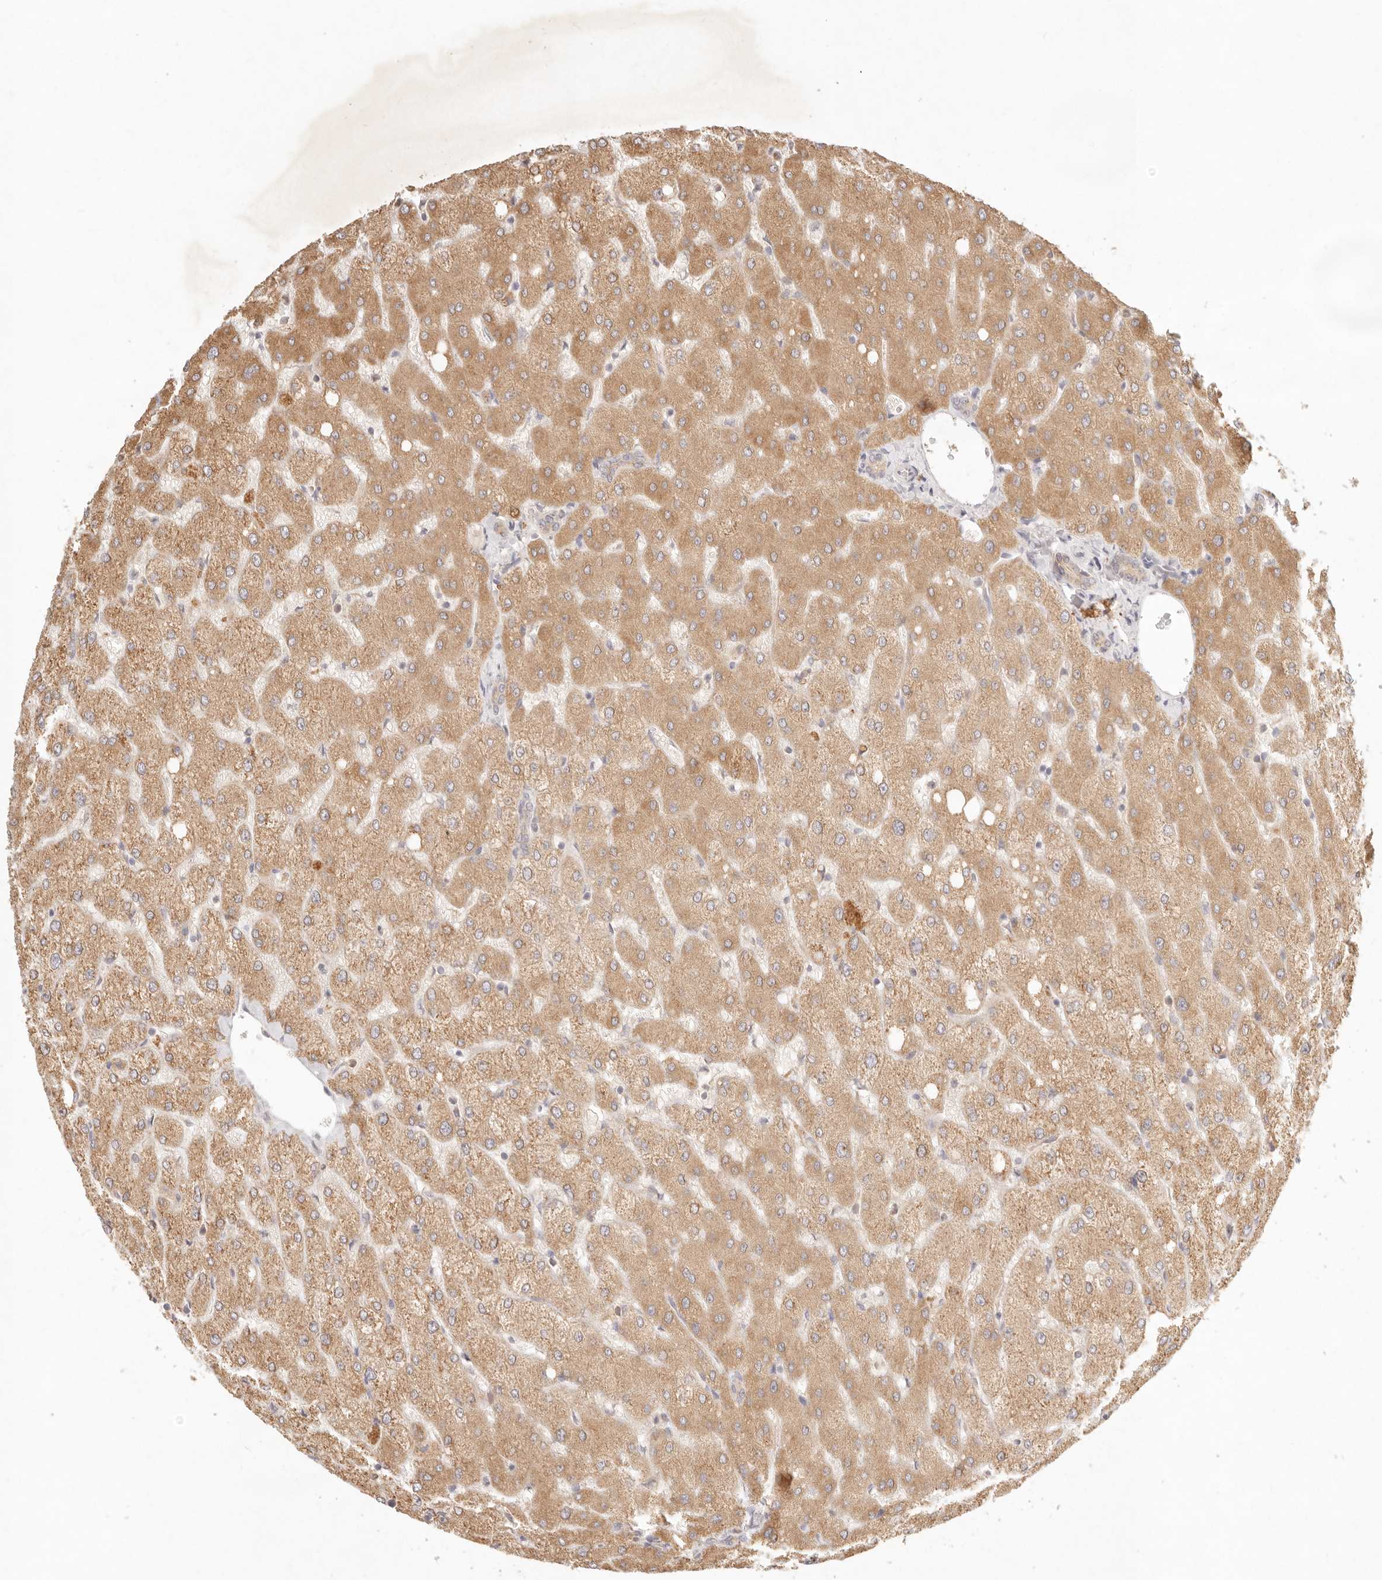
{"staining": {"intensity": "weak", "quantity": ">75%", "location": "cytoplasmic/membranous"}, "tissue": "liver", "cell_type": "Cholangiocytes", "image_type": "normal", "snomed": [{"axis": "morphology", "description": "Normal tissue, NOS"}, {"axis": "topography", "description": "Liver"}], "caption": "Liver stained with DAB (3,3'-diaminobenzidine) IHC shows low levels of weak cytoplasmic/membranous expression in about >75% of cholangiocytes.", "gene": "C1orf127", "patient": {"sex": "female", "age": 54}}